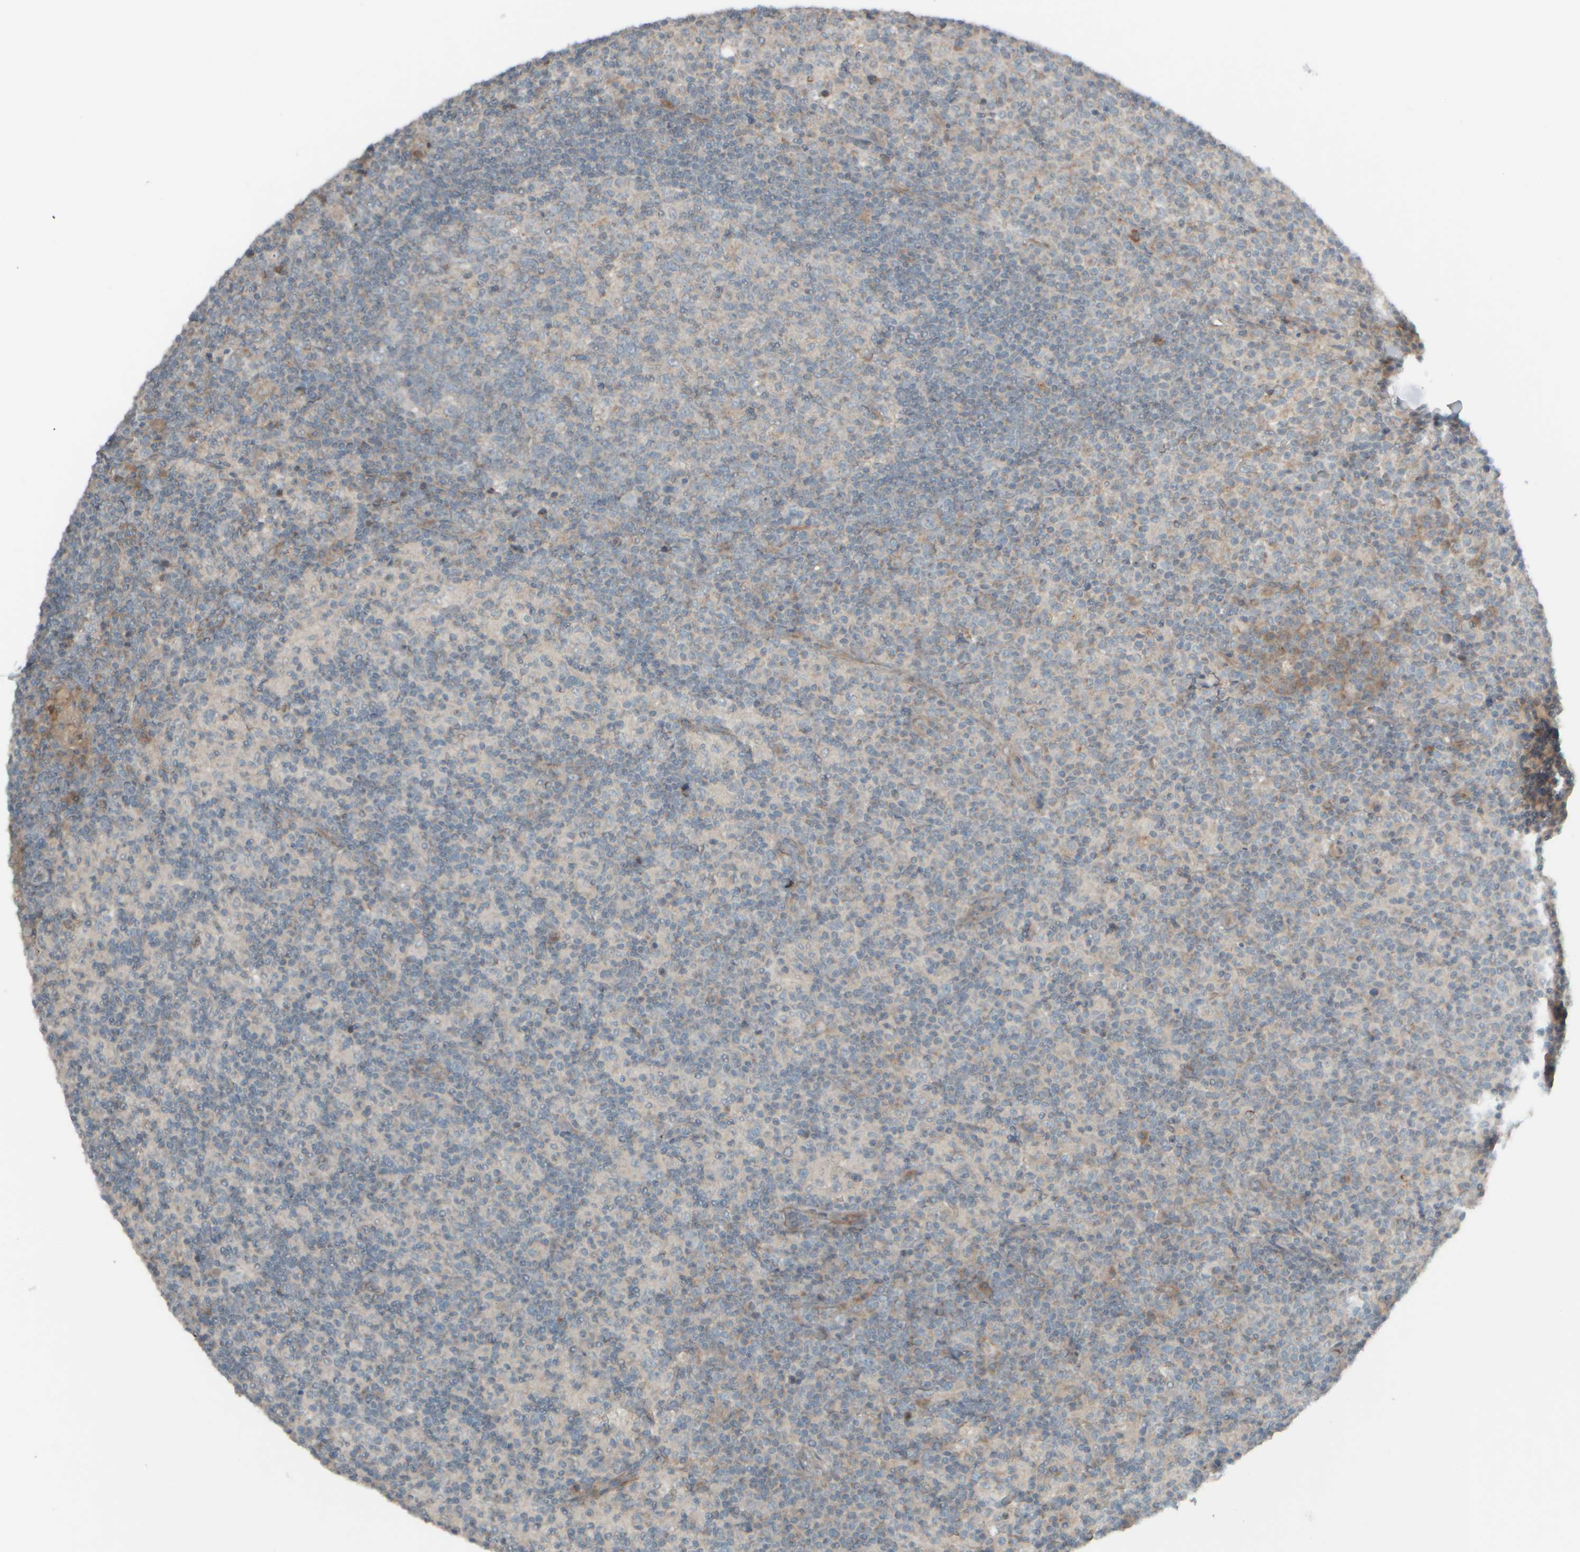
{"staining": {"intensity": "weak", "quantity": "<25%", "location": "cytoplasmic/membranous"}, "tissue": "lymph node", "cell_type": "Germinal center cells", "image_type": "normal", "snomed": [{"axis": "morphology", "description": "Normal tissue, NOS"}, {"axis": "morphology", "description": "Inflammation, NOS"}, {"axis": "topography", "description": "Lymph node"}], "caption": "Germinal center cells are negative for brown protein staining in normal lymph node. The staining is performed using DAB (3,3'-diaminobenzidine) brown chromogen with nuclei counter-stained in using hematoxylin.", "gene": "HGS", "patient": {"sex": "male", "age": 55}}